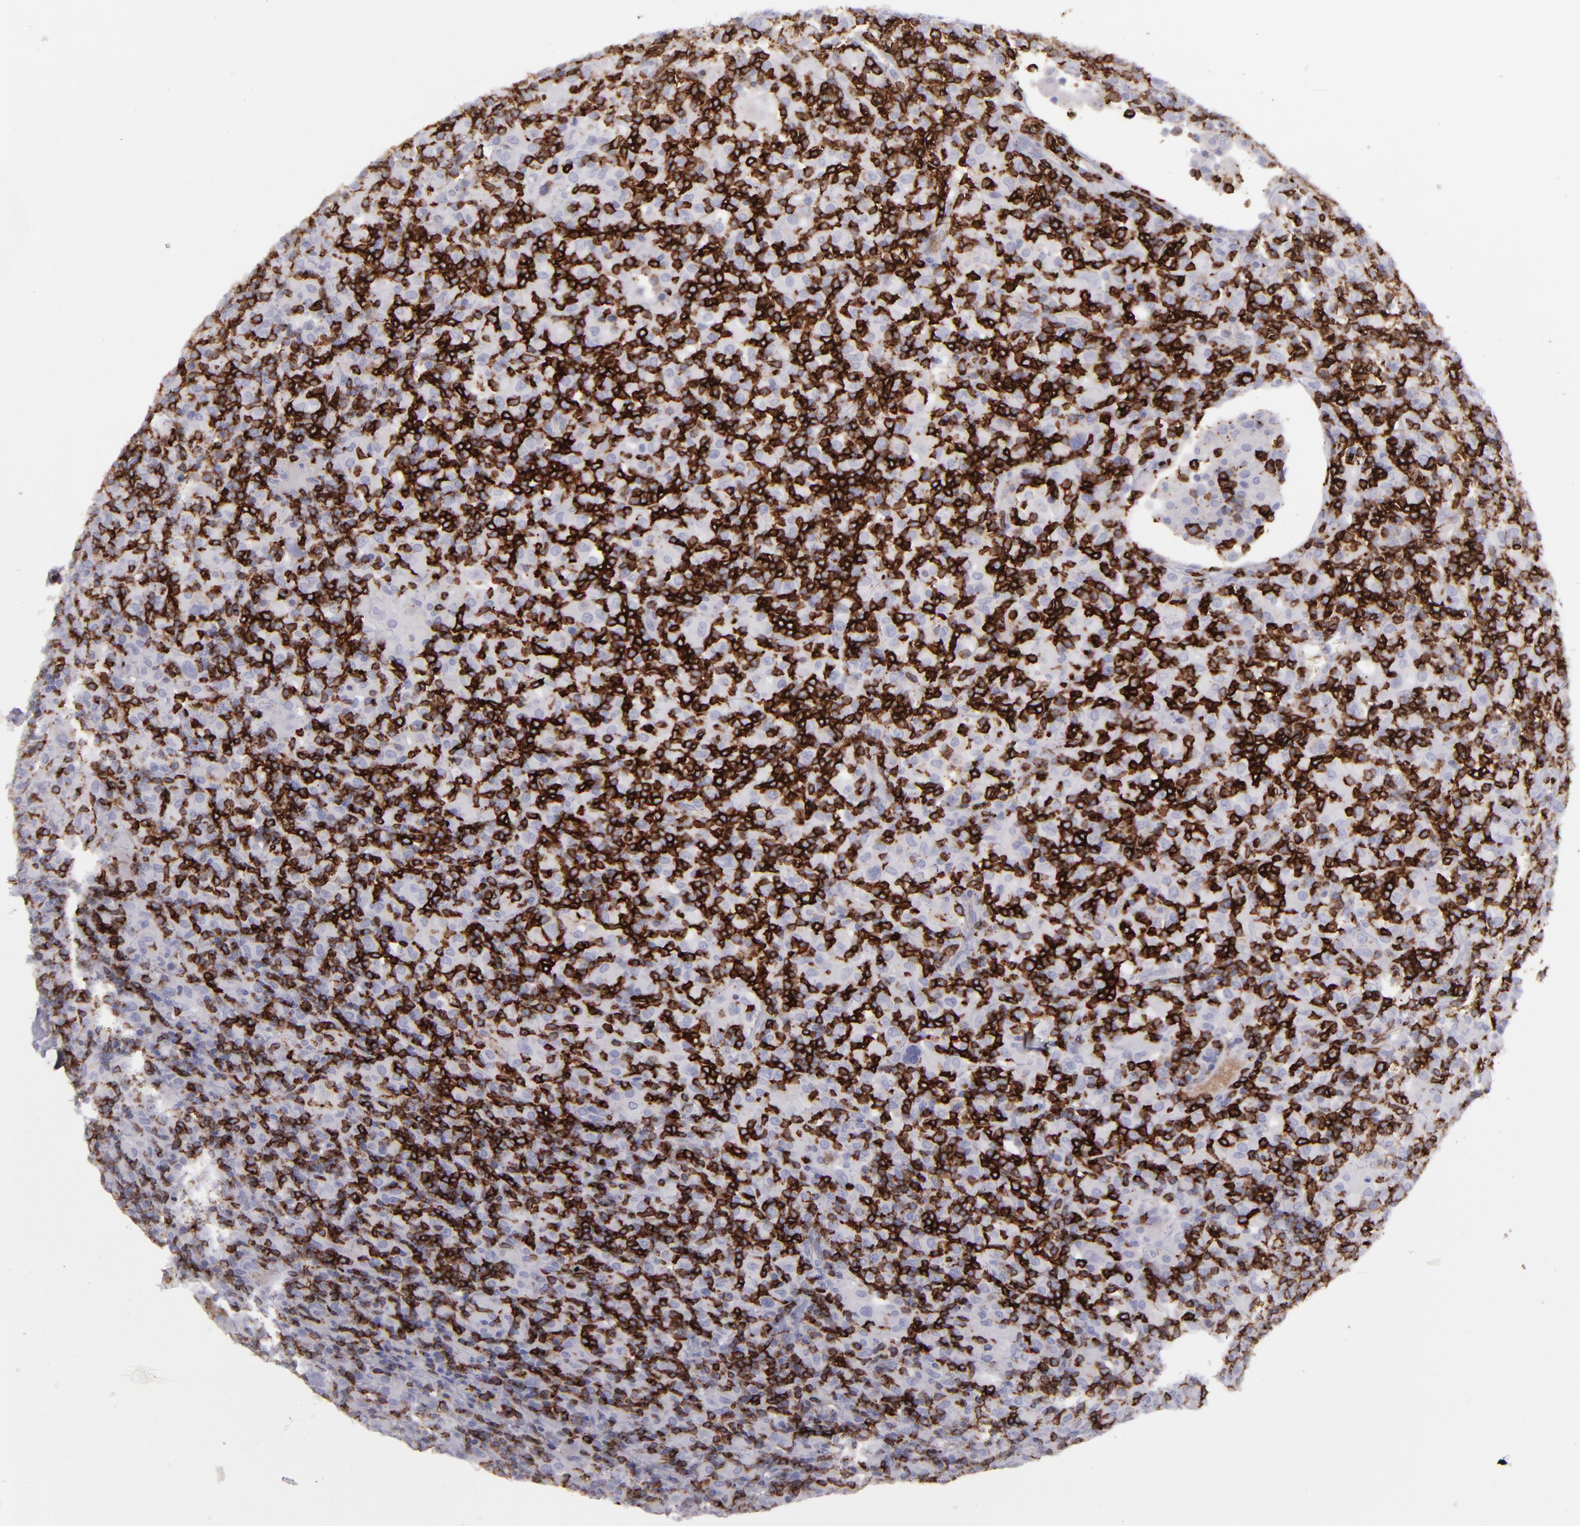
{"staining": {"intensity": "negative", "quantity": "none", "location": "none"}, "tissue": "lymphoma", "cell_type": "Tumor cells", "image_type": "cancer", "snomed": [{"axis": "morphology", "description": "Hodgkin's disease, NOS"}, {"axis": "topography", "description": "Lymph node"}], "caption": "IHC histopathology image of human lymphoma stained for a protein (brown), which demonstrates no positivity in tumor cells. (Immunohistochemistry, brightfield microscopy, high magnification).", "gene": "CD27", "patient": {"sex": "male", "age": 46}}